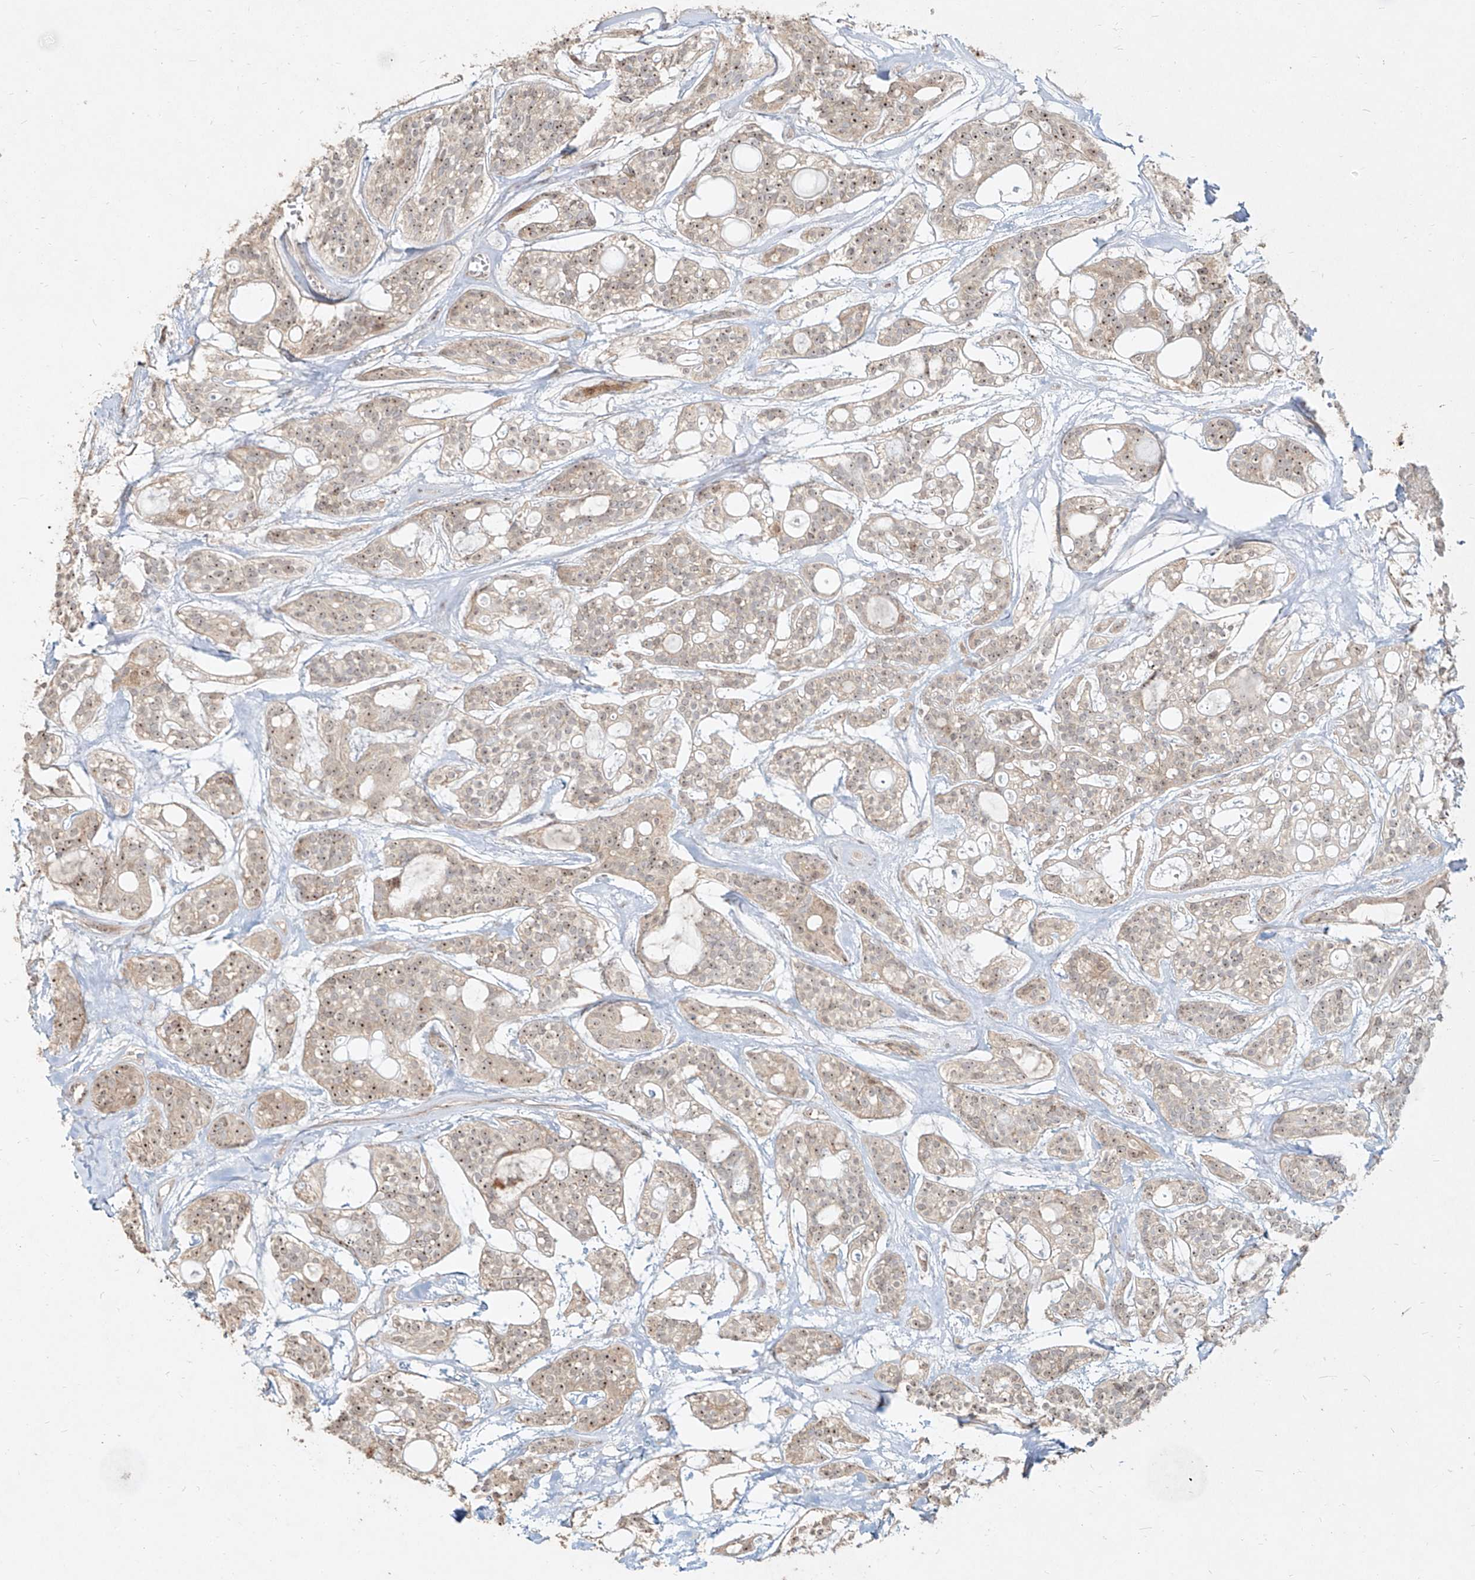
{"staining": {"intensity": "weak", "quantity": ">75%", "location": "cytoplasmic/membranous,nuclear"}, "tissue": "head and neck cancer", "cell_type": "Tumor cells", "image_type": "cancer", "snomed": [{"axis": "morphology", "description": "Adenocarcinoma, NOS"}, {"axis": "topography", "description": "Head-Neck"}], "caption": "Head and neck cancer (adenocarcinoma) stained with IHC exhibits weak cytoplasmic/membranous and nuclear positivity in about >75% of tumor cells.", "gene": "BYSL", "patient": {"sex": "male", "age": 66}}